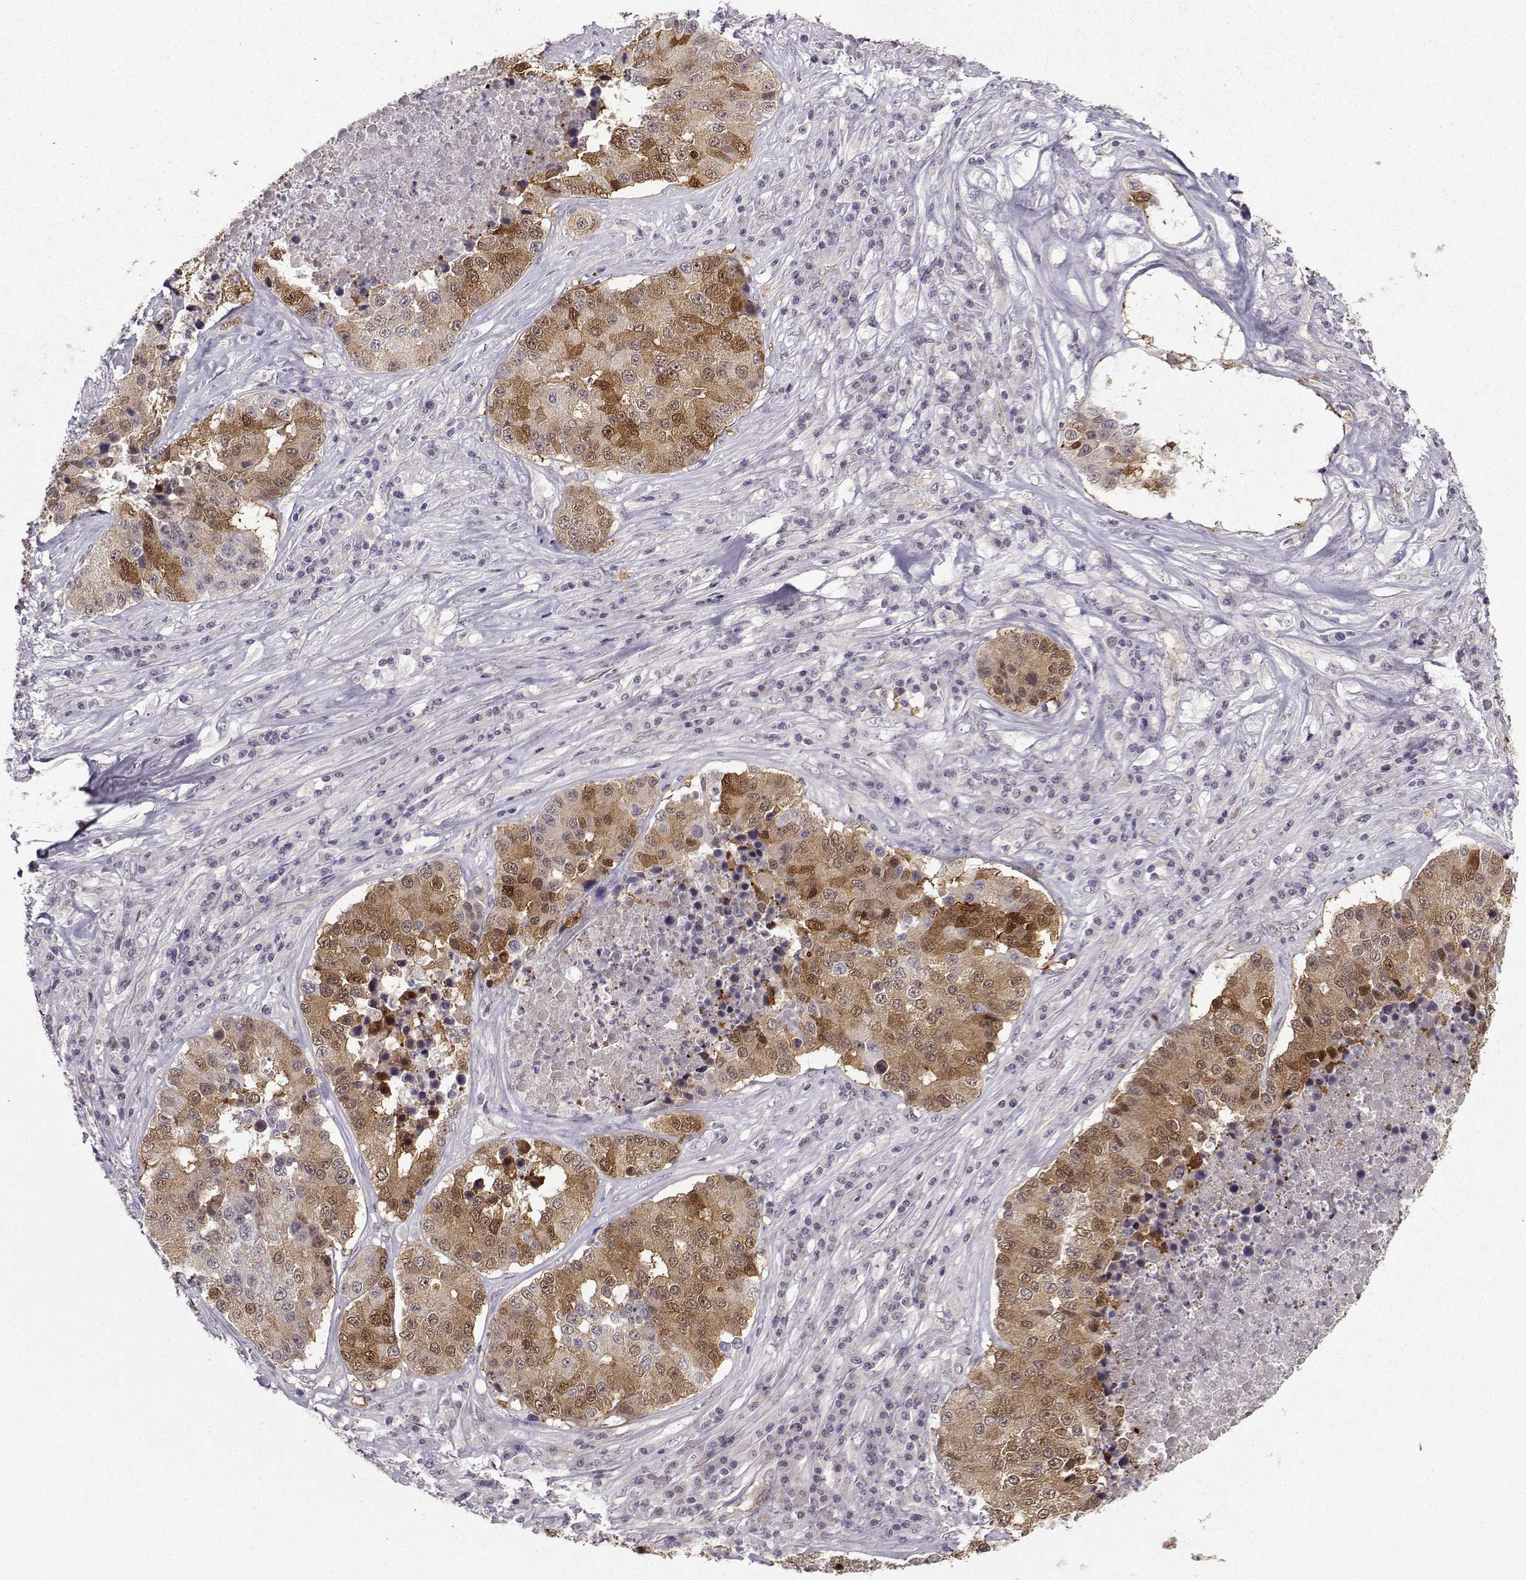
{"staining": {"intensity": "strong", "quantity": "<25%", "location": "cytoplasmic/membranous"}, "tissue": "stomach cancer", "cell_type": "Tumor cells", "image_type": "cancer", "snomed": [{"axis": "morphology", "description": "Adenocarcinoma, NOS"}, {"axis": "topography", "description": "Stomach"}], "caption": "IHC of human stomach cancer (adenocarcinoma) exhibits medium levels of strong cytoplasmic/membranous expression in about <25% of tumor cells.", "gene": "NQO1", "patient": {"sex": "male", "age": 71}}